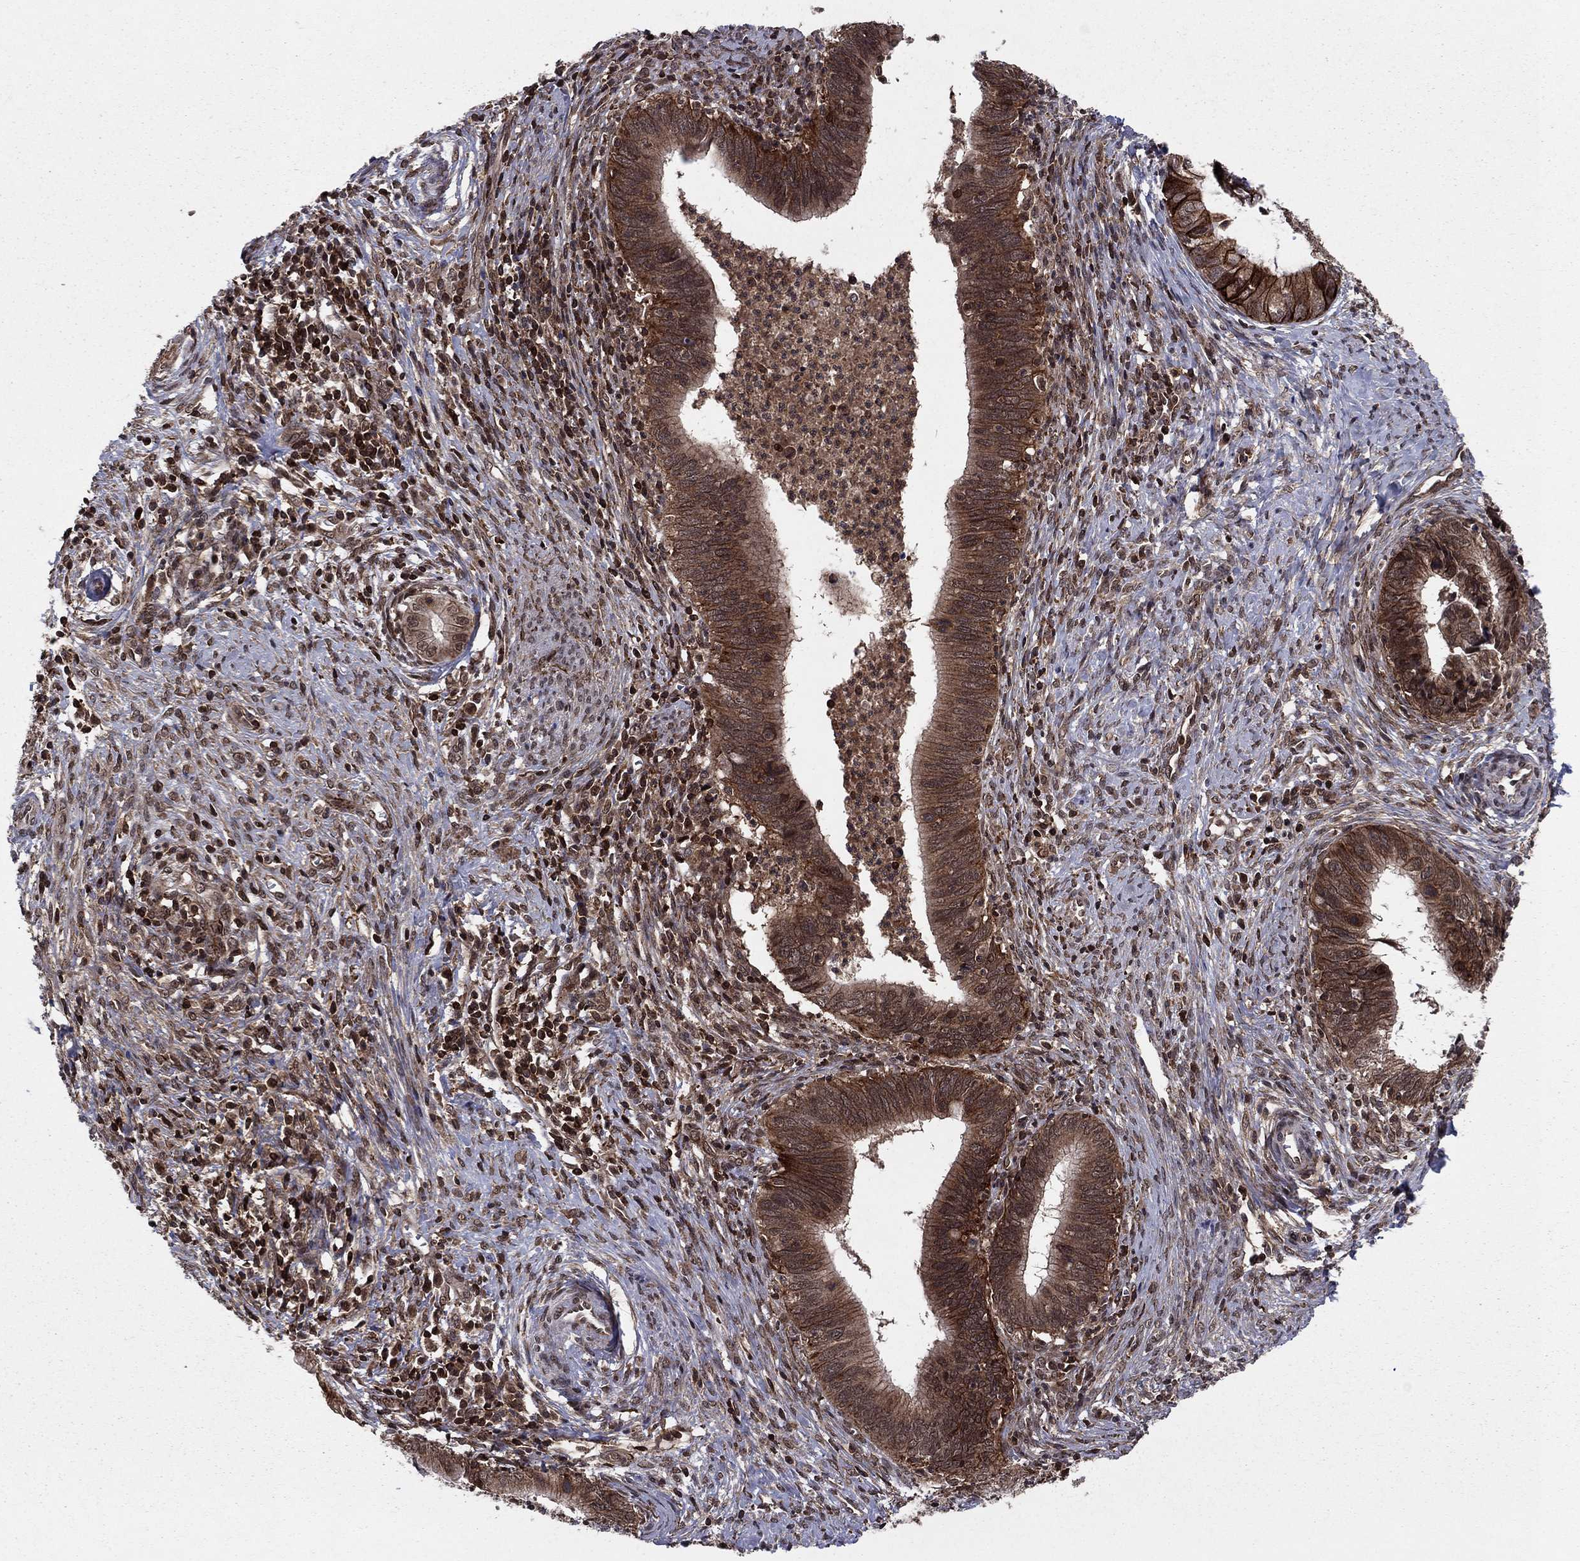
{"staining": {"intensity": "strong", "quantity": ">75%", "location": "cytoplasmic/membranous"}, "tissue": "cervical cancer", "cell_type": "Tumor cells", "image_type": "cancer", "snomed": [{"axis": "morphology", "description": "Adenocarcinoma, NOS"}, {"axis": "topography", "description": "Cervix"}], "caption": "About >75% of tumor cells in cervical adenocarcinoma exhibit strong cytoplasmic/membranous protein expression as visualized by brown immunohistochemical staining.", "gene": "SSX2IP", "patient": {"sex": "female", "age": 42}}